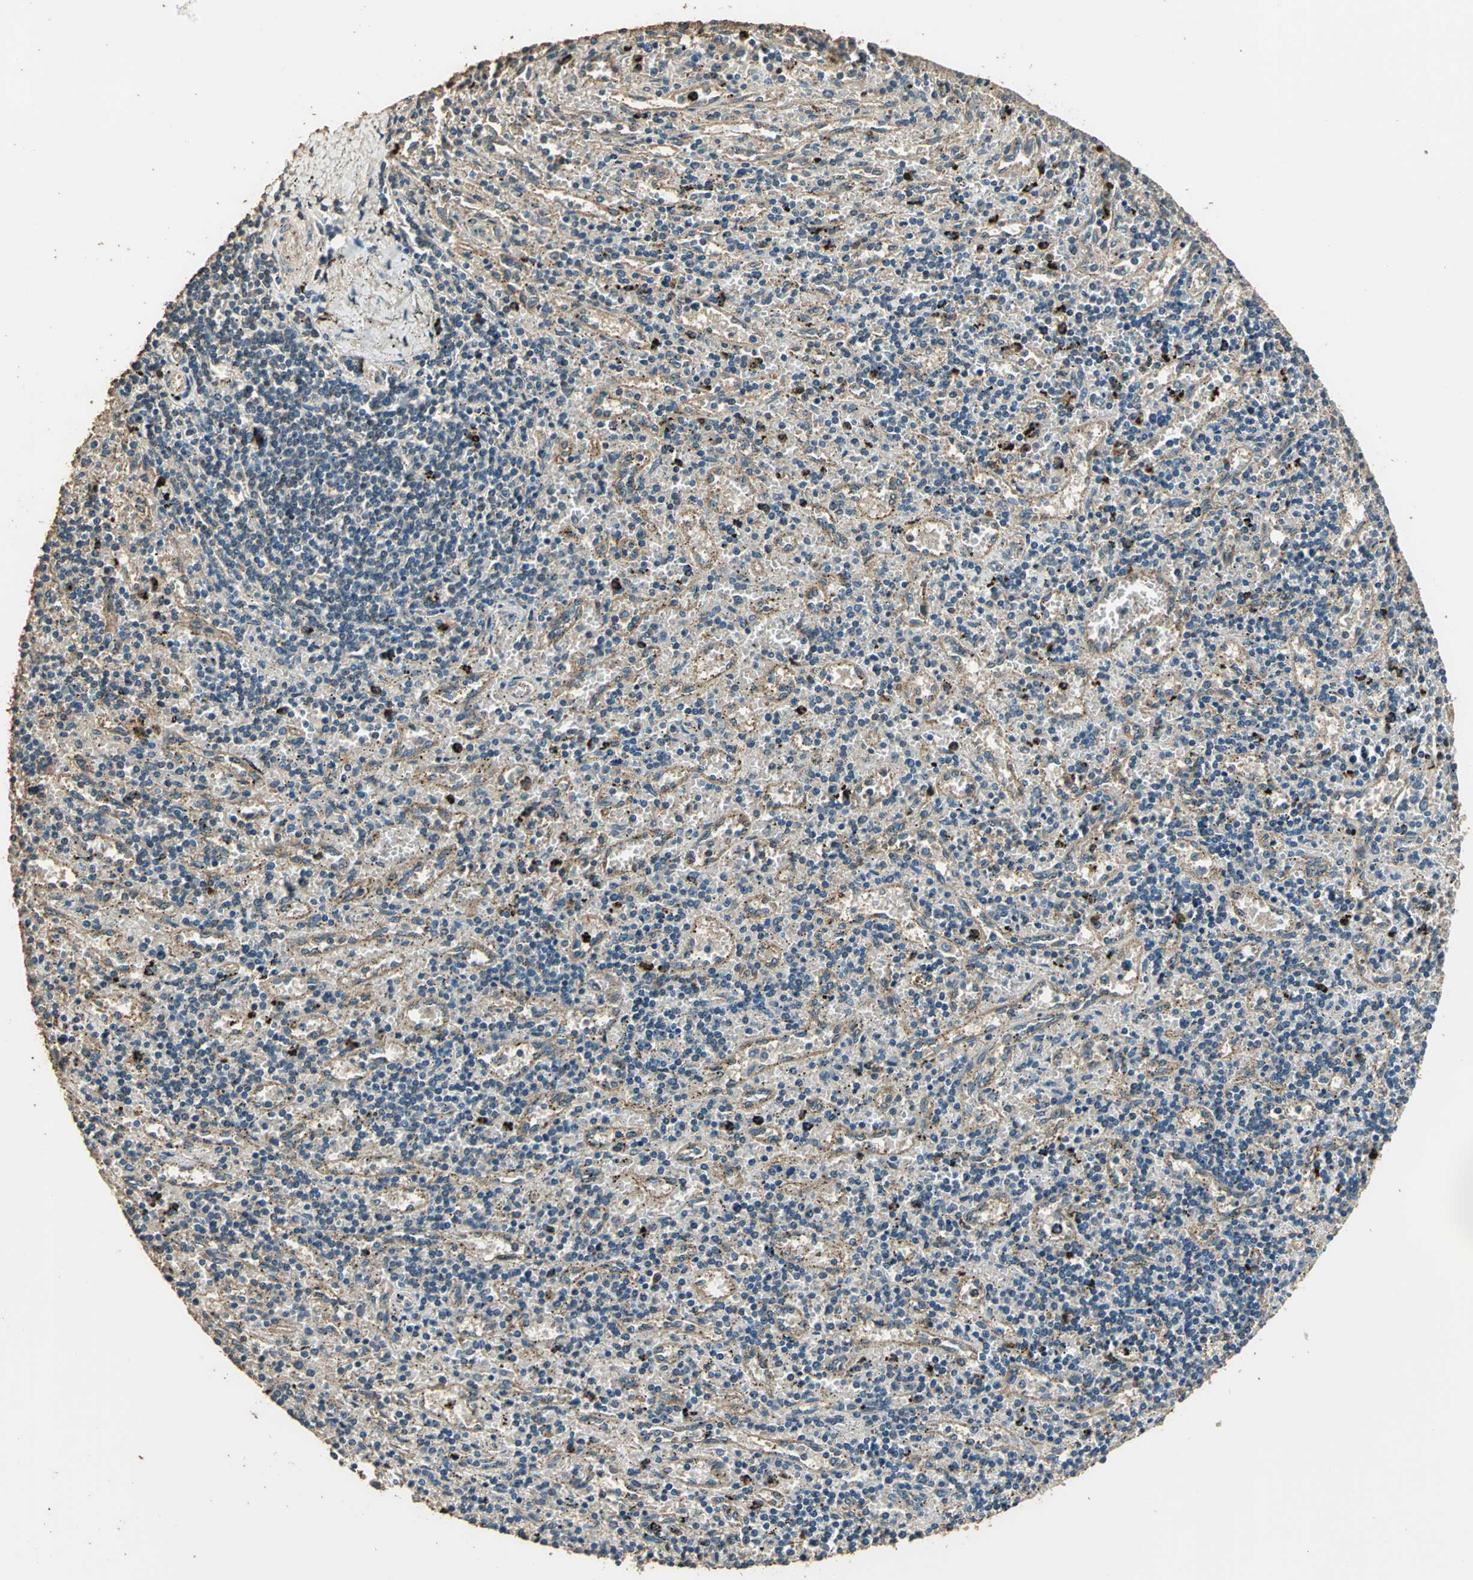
{"staining": {"intensity": "weak", "quantity": "25%-75%", "location": "cytoplasmic/membranous"}, "tissue": "lymphoma", "cell_type": "Tumor cells", "image_type": "cancer", "snomed": [{"axis": "morphology", "description": "Malignant lymphoma, non-Hodgkin's type, Low grade"}, {"axis": "topography", "description": "Spleen"}], "caption": "The photomicrograph reveals staining of lymphoma, revealing weak cytoplasmic/membranous protein expression (brown color) within tumor cells.", "gene": "TMPRSS4", "patient": {"sex": "male", "age": 76}}